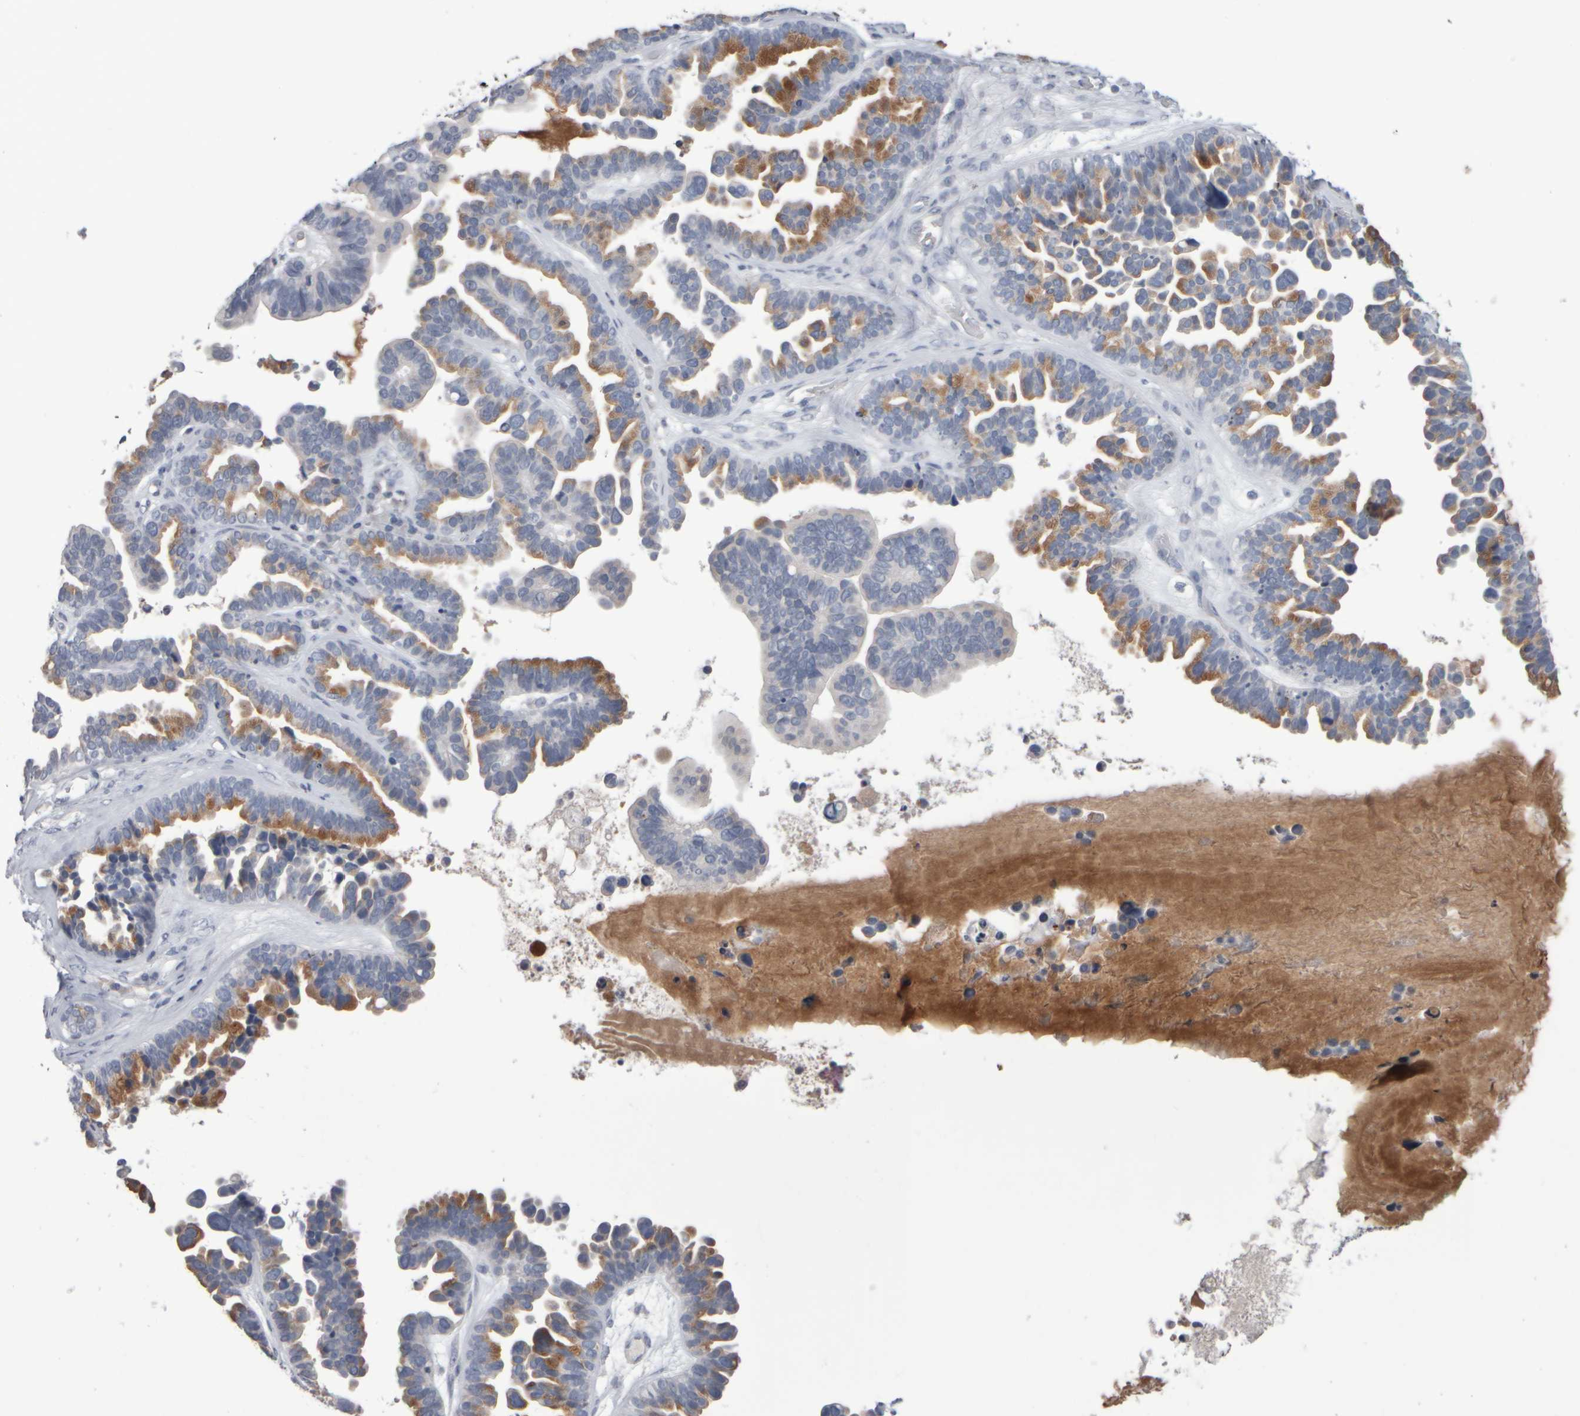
{"staining": {"intensity": "moderate", "quantity": ">75%", "location": "cytoplasmic/membranous"}, "tissue": "ovarian cancer", "cell_type": "Tumor cells", "image_type": "cancer", "snomed": [{"axis": "morphology", "description": "Cystadenocarcinoma, serous, NOS"}, {"axis": "topography", "description": "Ovary"}], "caption": "Human ovarian serous cystadenocarcinoma stained with a brown dye exhibits moderate cytoplasmic/membranous positive positivity in approximately >75% of tumor cells.", "gene": "EPHX2", "patient": {"sex": "female", "age": 56}}